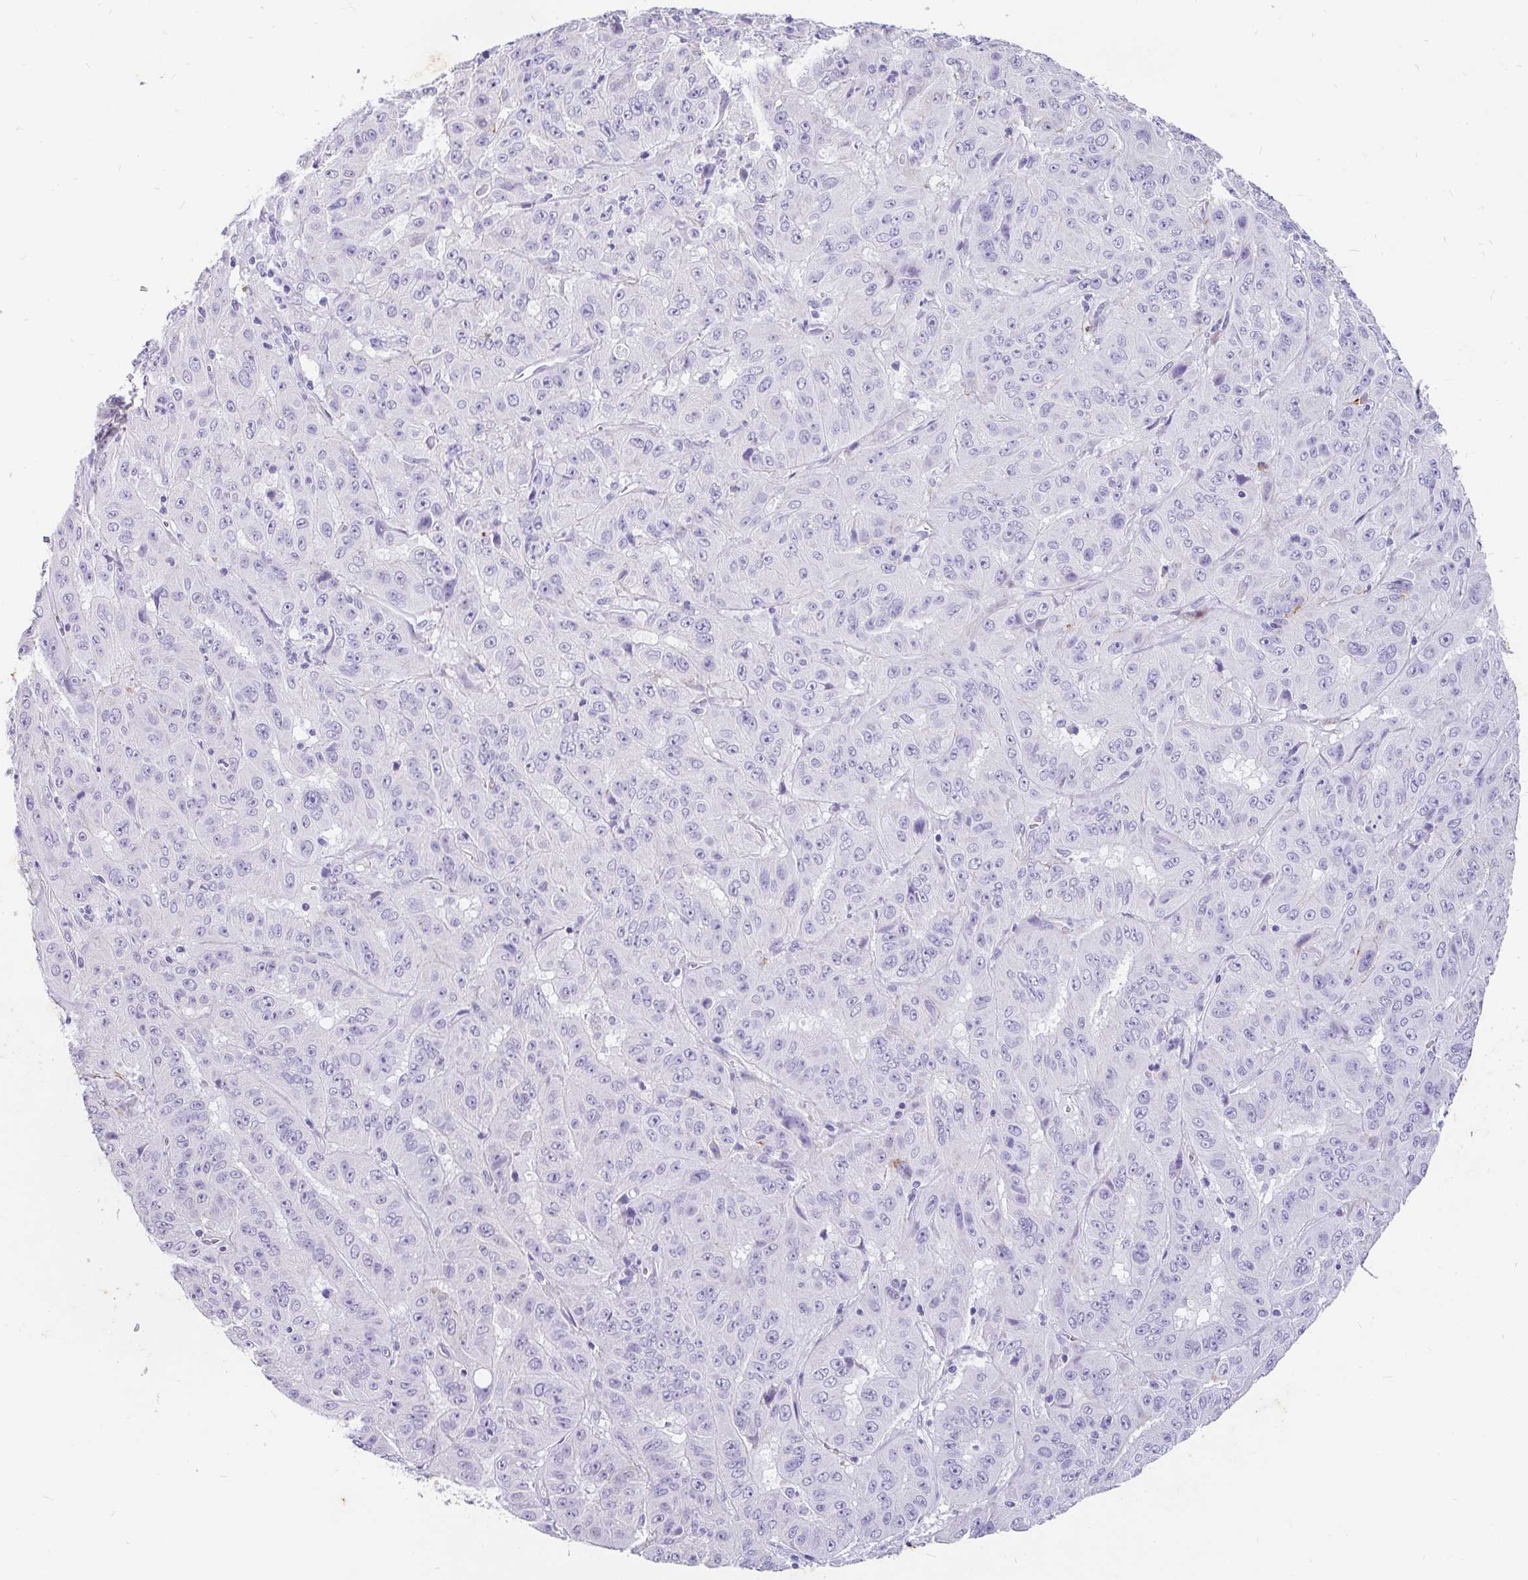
{"staining": {"intensity": "negative", "quantity": "none", "location": "none"}, "tissue": "pancreatic cancer", "cell_type": "Tumor cells", "image_type": "cancer", "snomed": [{"axis": "morphology", "description": "Adenocarcinoma, NOS"}, {"axis": "topography", "description": "Pancreas"}], "caption": "Pancreatic adenocarcinoma was stained to show a protein in brown. There is no significant positivity in tumor cells.", "gene": "EML5", "patient": {"sex": "male", "age": 63}}